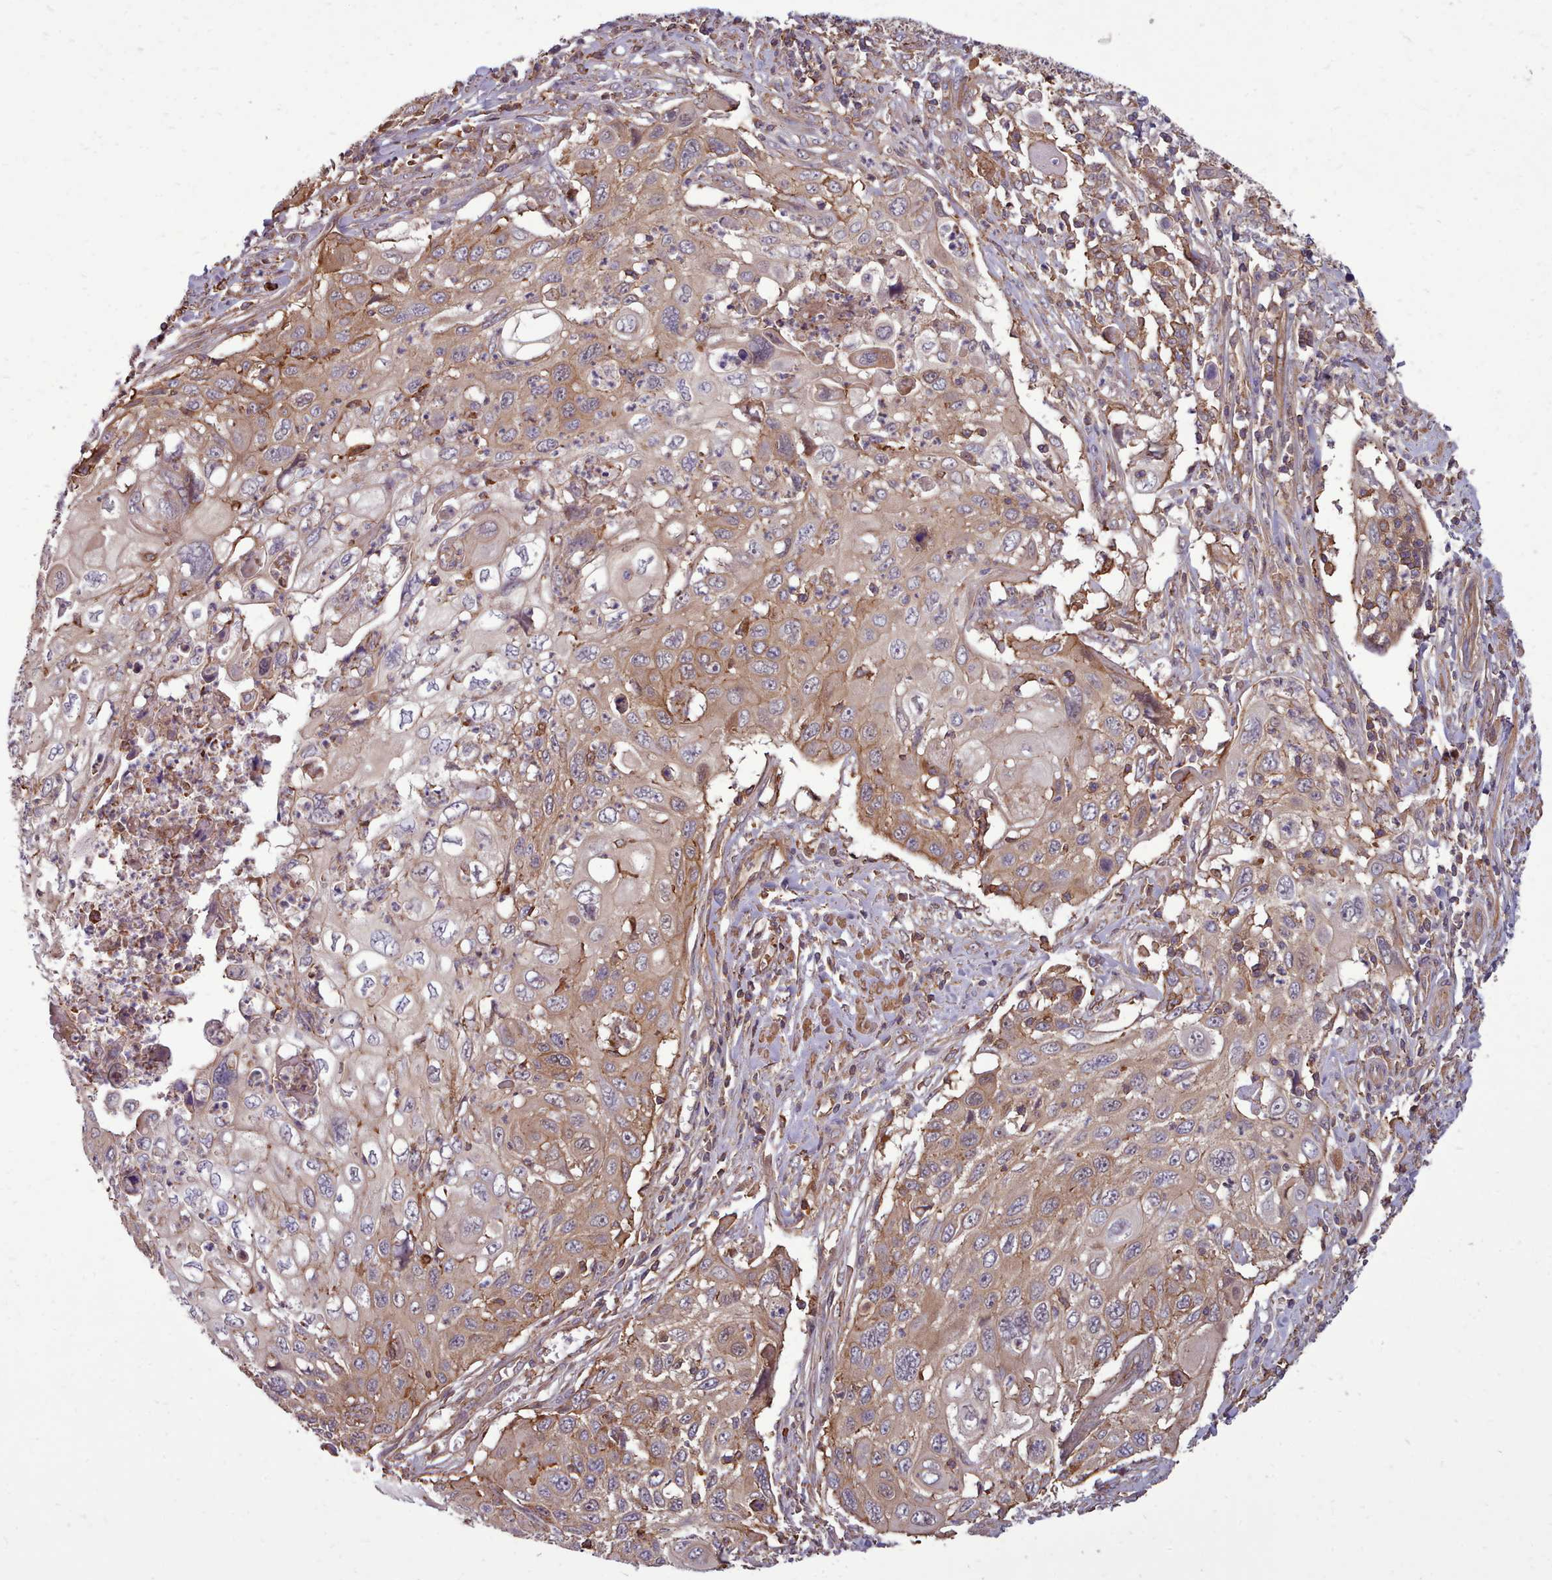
{"staining": {"intensity": "moderate", "quantity": "25%-75%", "location": "cytoplasmic/membranous"}, "tissue": "cervical cancer", "cell_type": "Tumor cells", "image_type": "cancer", "snomed": [{"axis": "morphology", "description": "Squamous cell carcinoma, NOS"}, {"axis": "topography", "description": "Cervix"}], "caption": "Moderate cytoplasmic/membranous protein expression is seen in approximately 25%-75% of tumor cells in squamous cell carcinoma (cervical).", "gene": "STUB1", "patient": {"sex": "female", "age": 70}}